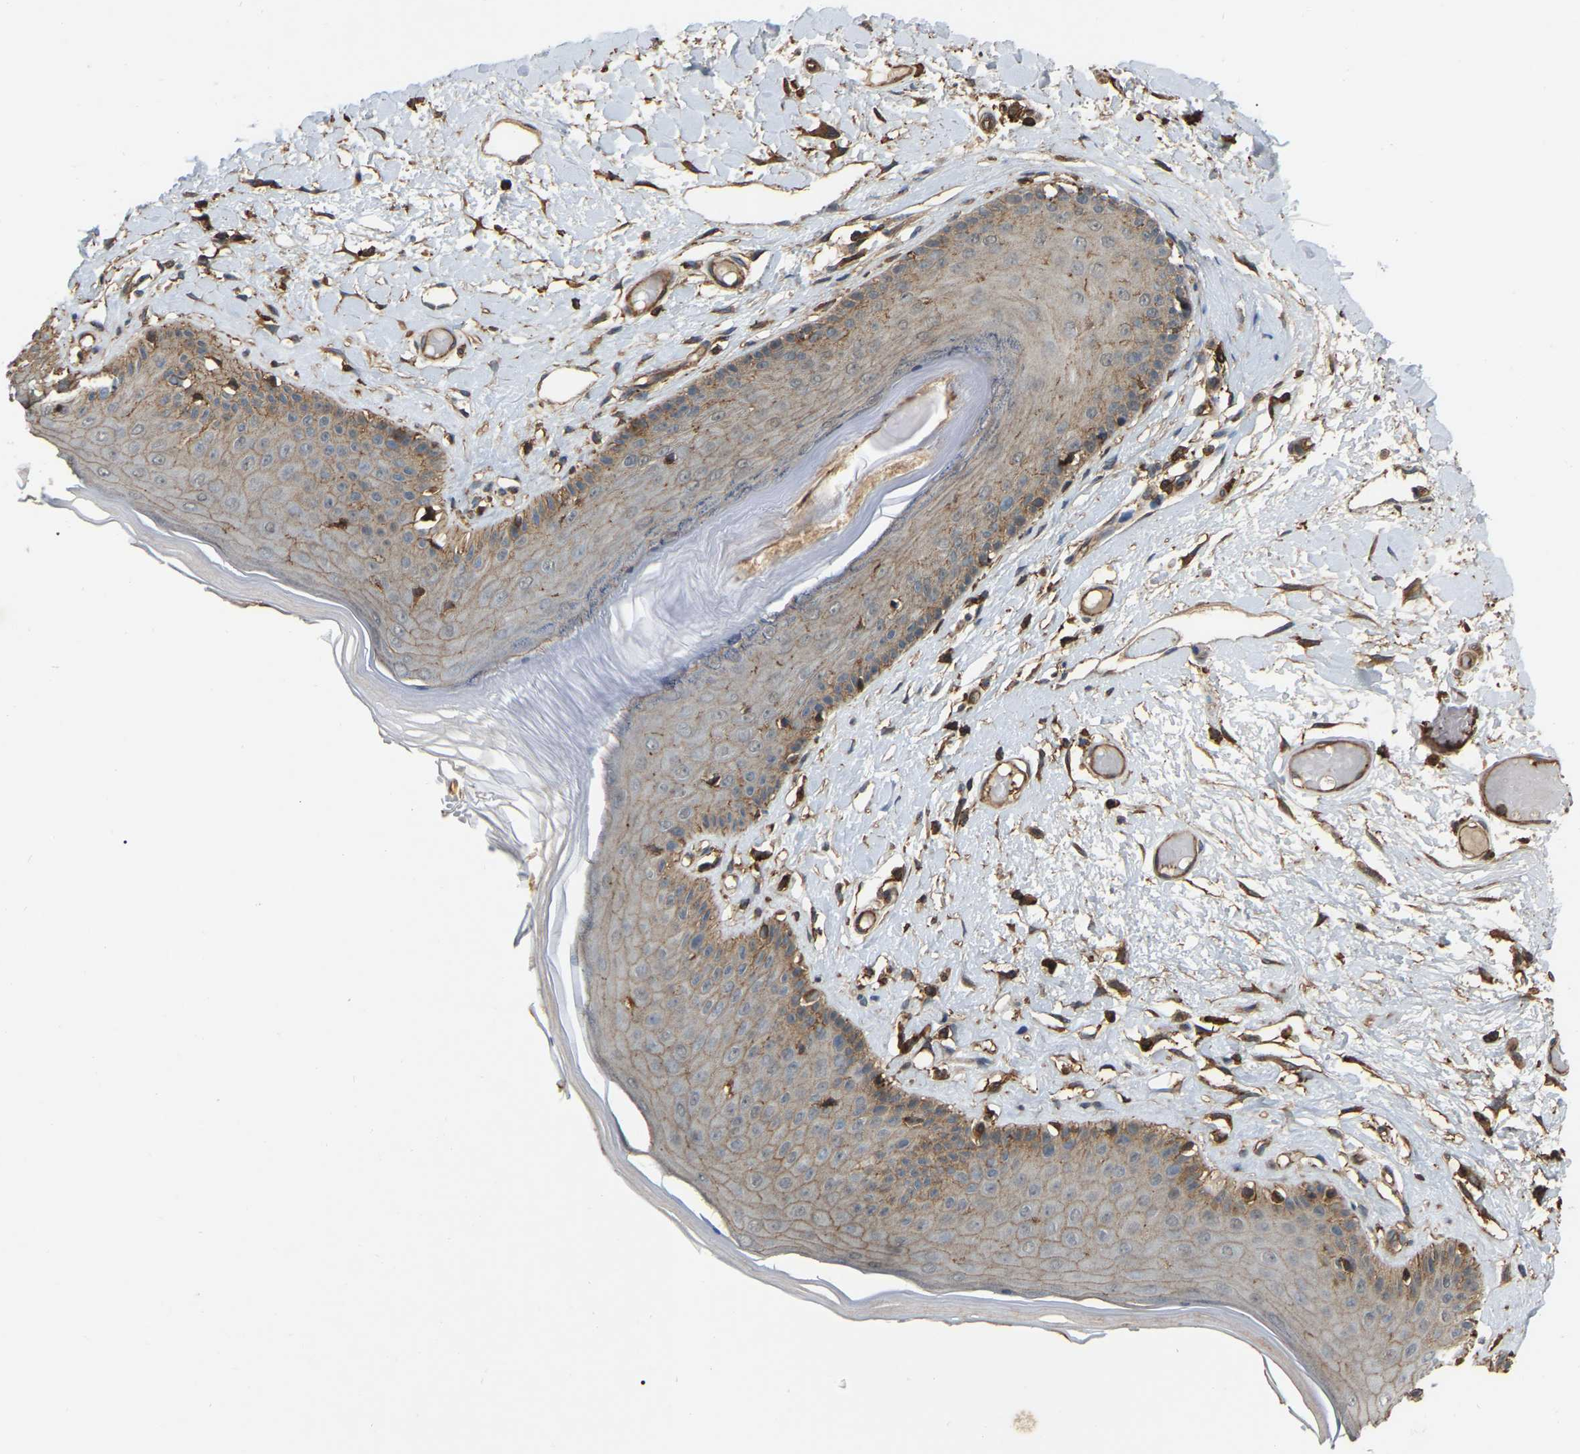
{"staining": {"intensity": "moderate", "quantity": "25%-75%", "location": "cytoplasmic/membranous"}, "tissue": "skin", "cell_type": "Epidermal cells", "image_type": "normal", "snomed": [{"axis": "morphology", "description": "Normal tissue, NOS"}, {"axis": "topography", "description": "Vulva"}], "caption": "Skin stained with DAB (3,3'-diaminobenzidine) immunohistochemistry exhibits medium levels of moderate cytoplasmic/membranous staining in about 25%-75% of epidermal cells. The staining was performed using DAB to visualize the protein expression in brown, while the nuclei were stained in blue with hematoxylin (Magnification: 20x).", "gene": "SAMD9L", "patient": {"sex": "female", "age": 73}}